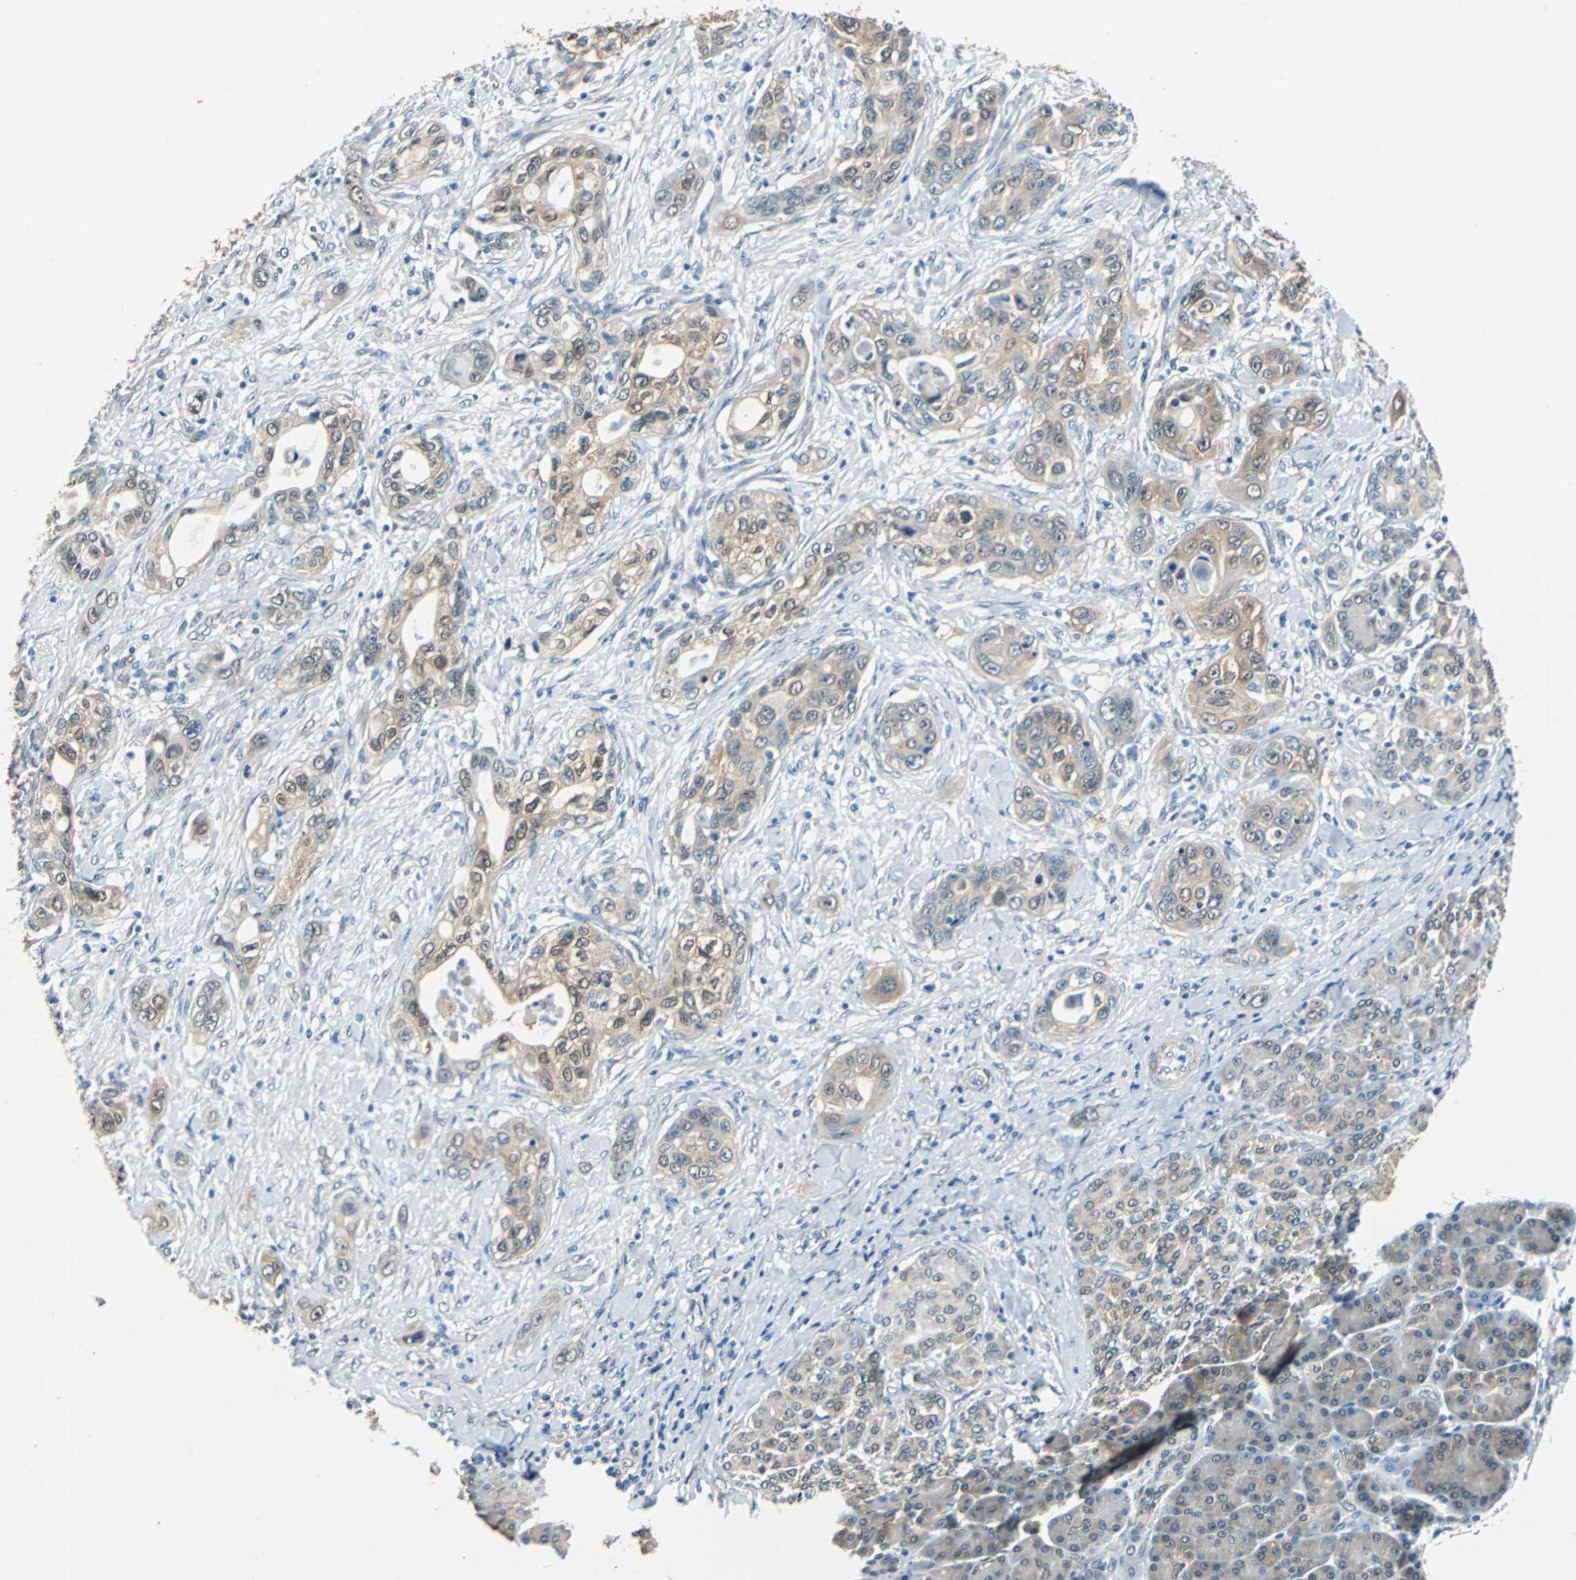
{"staining": {"intensity": "moderate", "quantity": "25%-75%", "location": "cytoplasmic/membranous,nuclear"}, "tissue": "pancreatic cancer", "cell_type": "Tumor cells", "image_type": "cancer", "snomed": [{"axis": "morphology", "description": "Adenocarcinoma, NOS"}, {"axis": "topography", "description": "Pancreas"}], "caption": "Immunohistochemistry (DAB) staining of adenocarcinoma (pancreatic) displays moderate cytoplasmic/membranous and nuclear protein expression in about 25%-75% of tumor cells.", "gene": "FKBP4", "patient": {"sex": "female", "age": 70}}